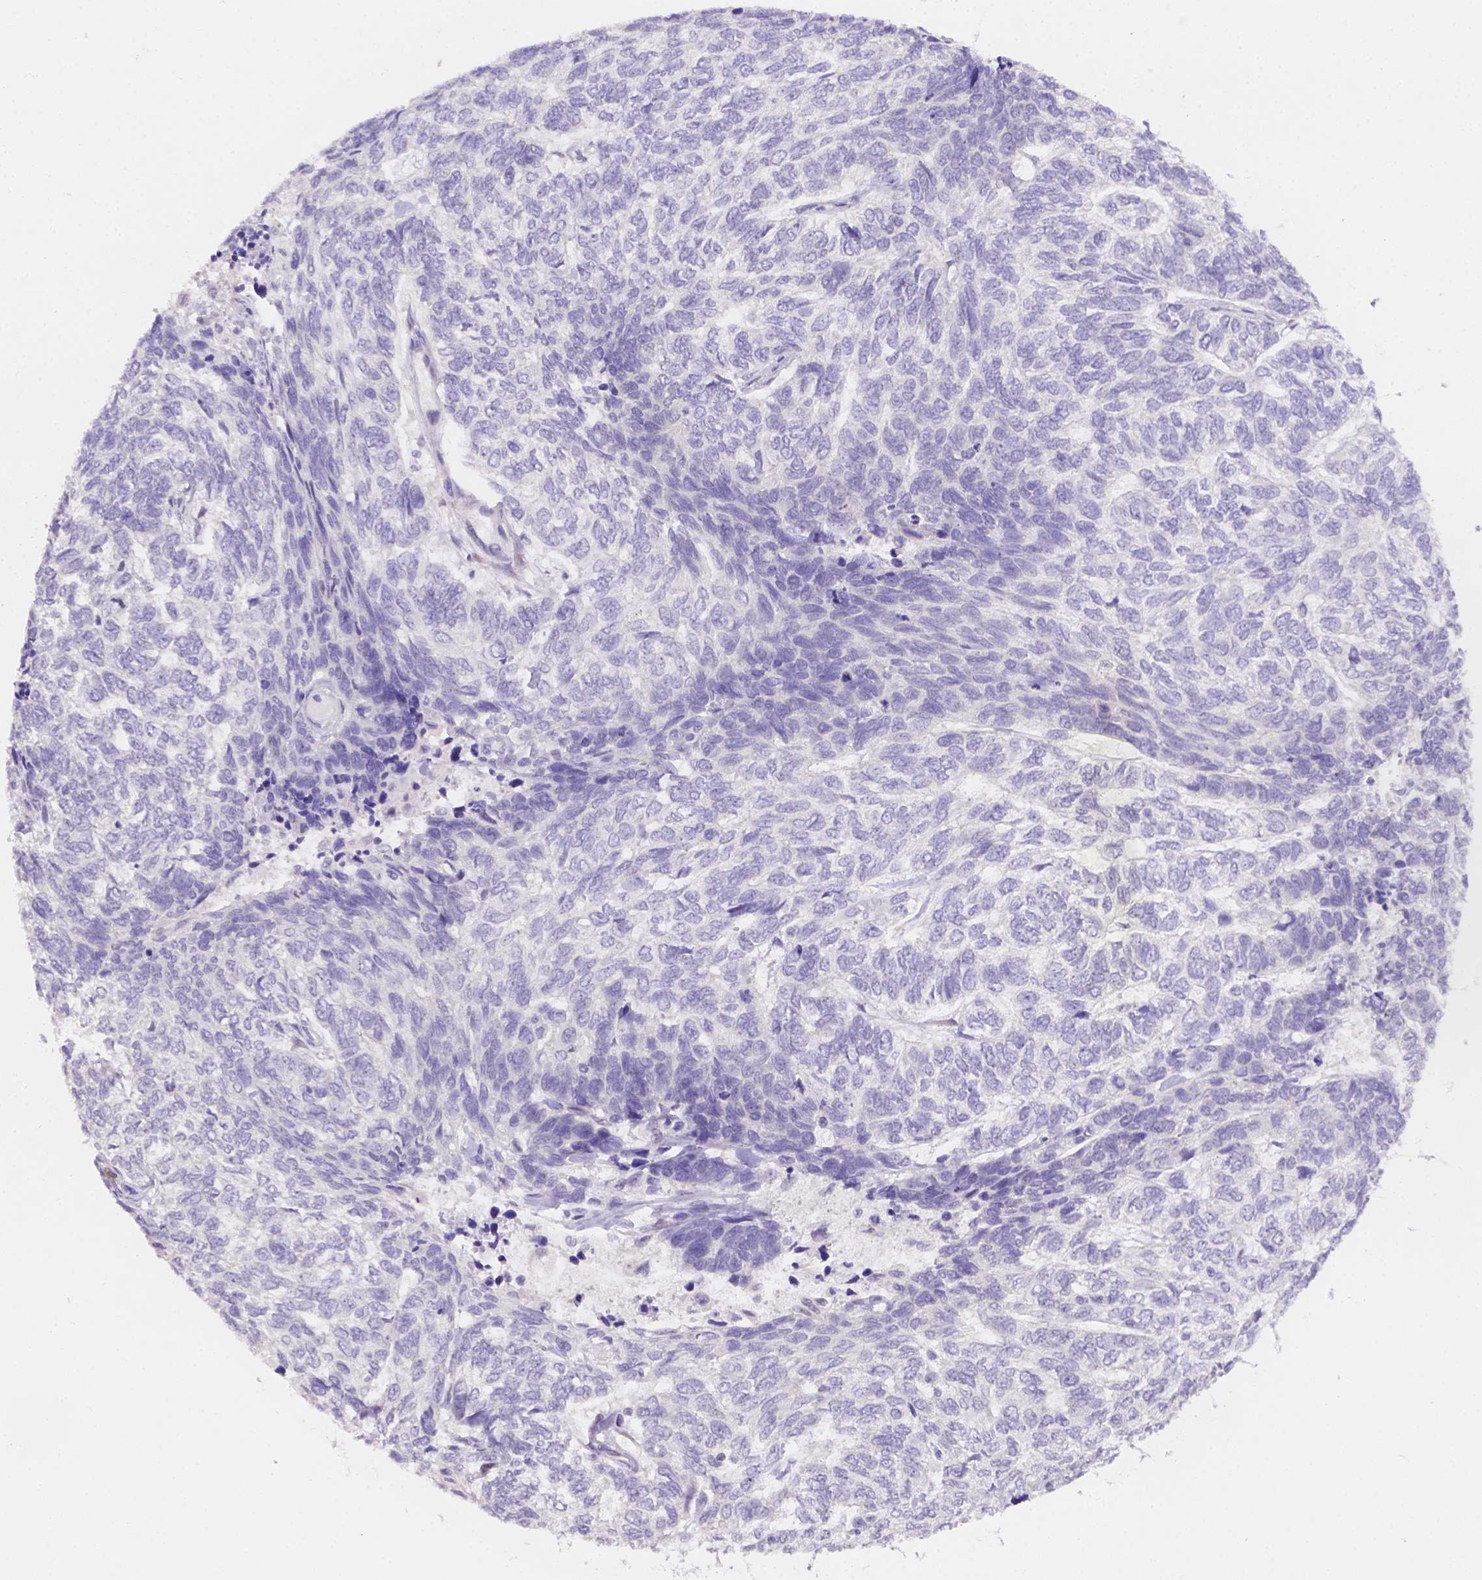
{"staining": {"intensity": "negative", "quantity": "none", "location": "none"}, "tissue": "skin cancer", "cell_type": "Tumor cells", "image_type": "cancer", "snomed": [{"axis": "morphology", "description": "Basal cell carcinoma"}, {"axis": "topography", "description": "Skin"}], "caption": "A micrograph of skin cancer (basal cell carcinoma) stained for a protein reveals no brown staining in tumor cells.", "gene": "CD96", "patient": {"sex": "female", "age": 65}}